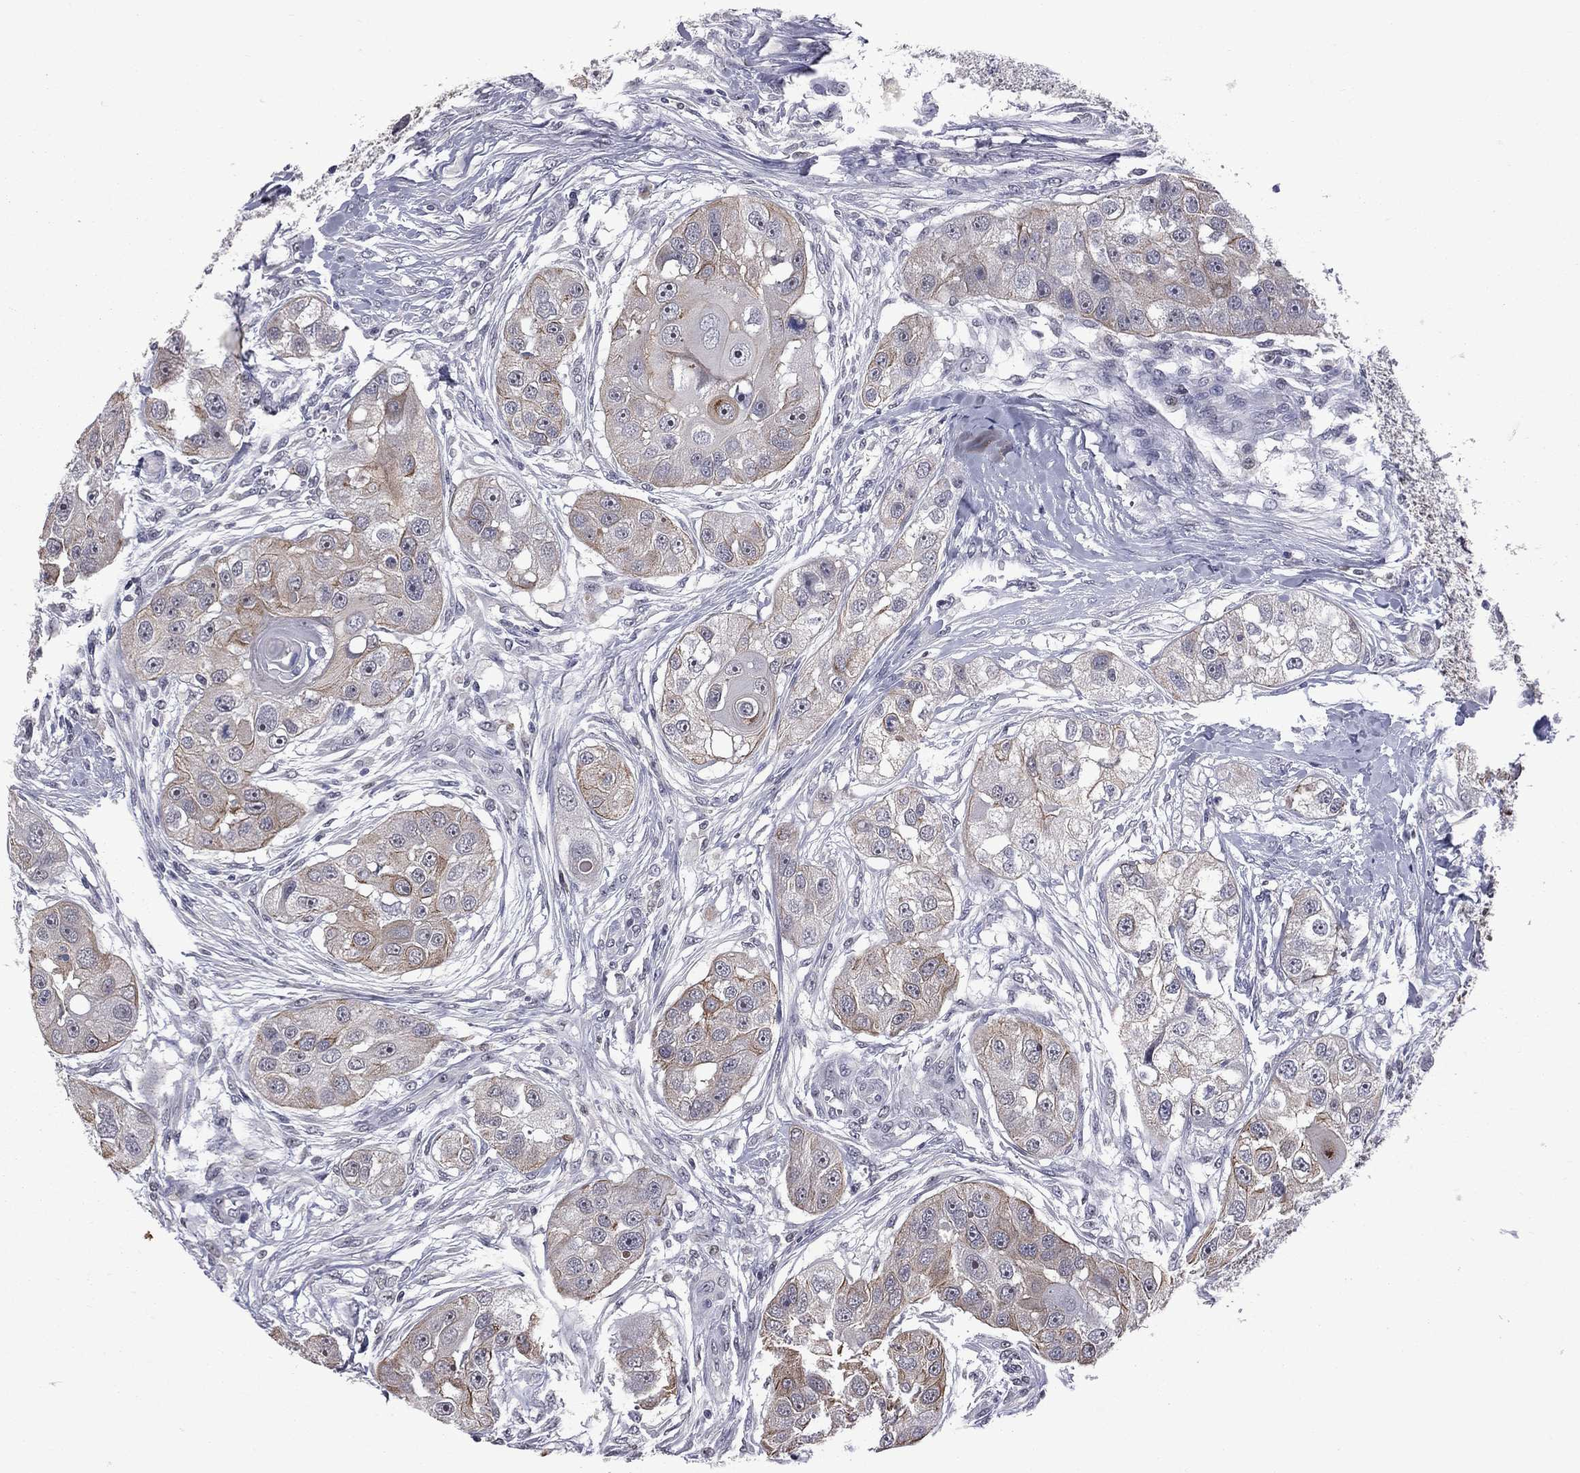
{"staining": {"intensity": "moderate", "quantity": "<25%", "location": "cytoplasmic/membranous"}, "tissue": "head and neck cancer", "cell_type": "Tumor cells", "image_type": "cancer", "snomed": [{"axis": "morphology", "description": "Normal tissue, NOS"}, {"axis": "morphology", "description": "Squamous cell carcinoma, NOS"}, {"axis": "topography", "description": "Skeletal muscle"}, {"axis": "topography", "description": "Head-Neck"}], "caption": "IHC (DAB) staining of human head and neck squamous cell carcinoma displays moderate cytoplasmic/membranous protein expression in approximately <25% of tumor cells.", "gene": "DSG4", "patient": {"sex": "male", "age": 51}}